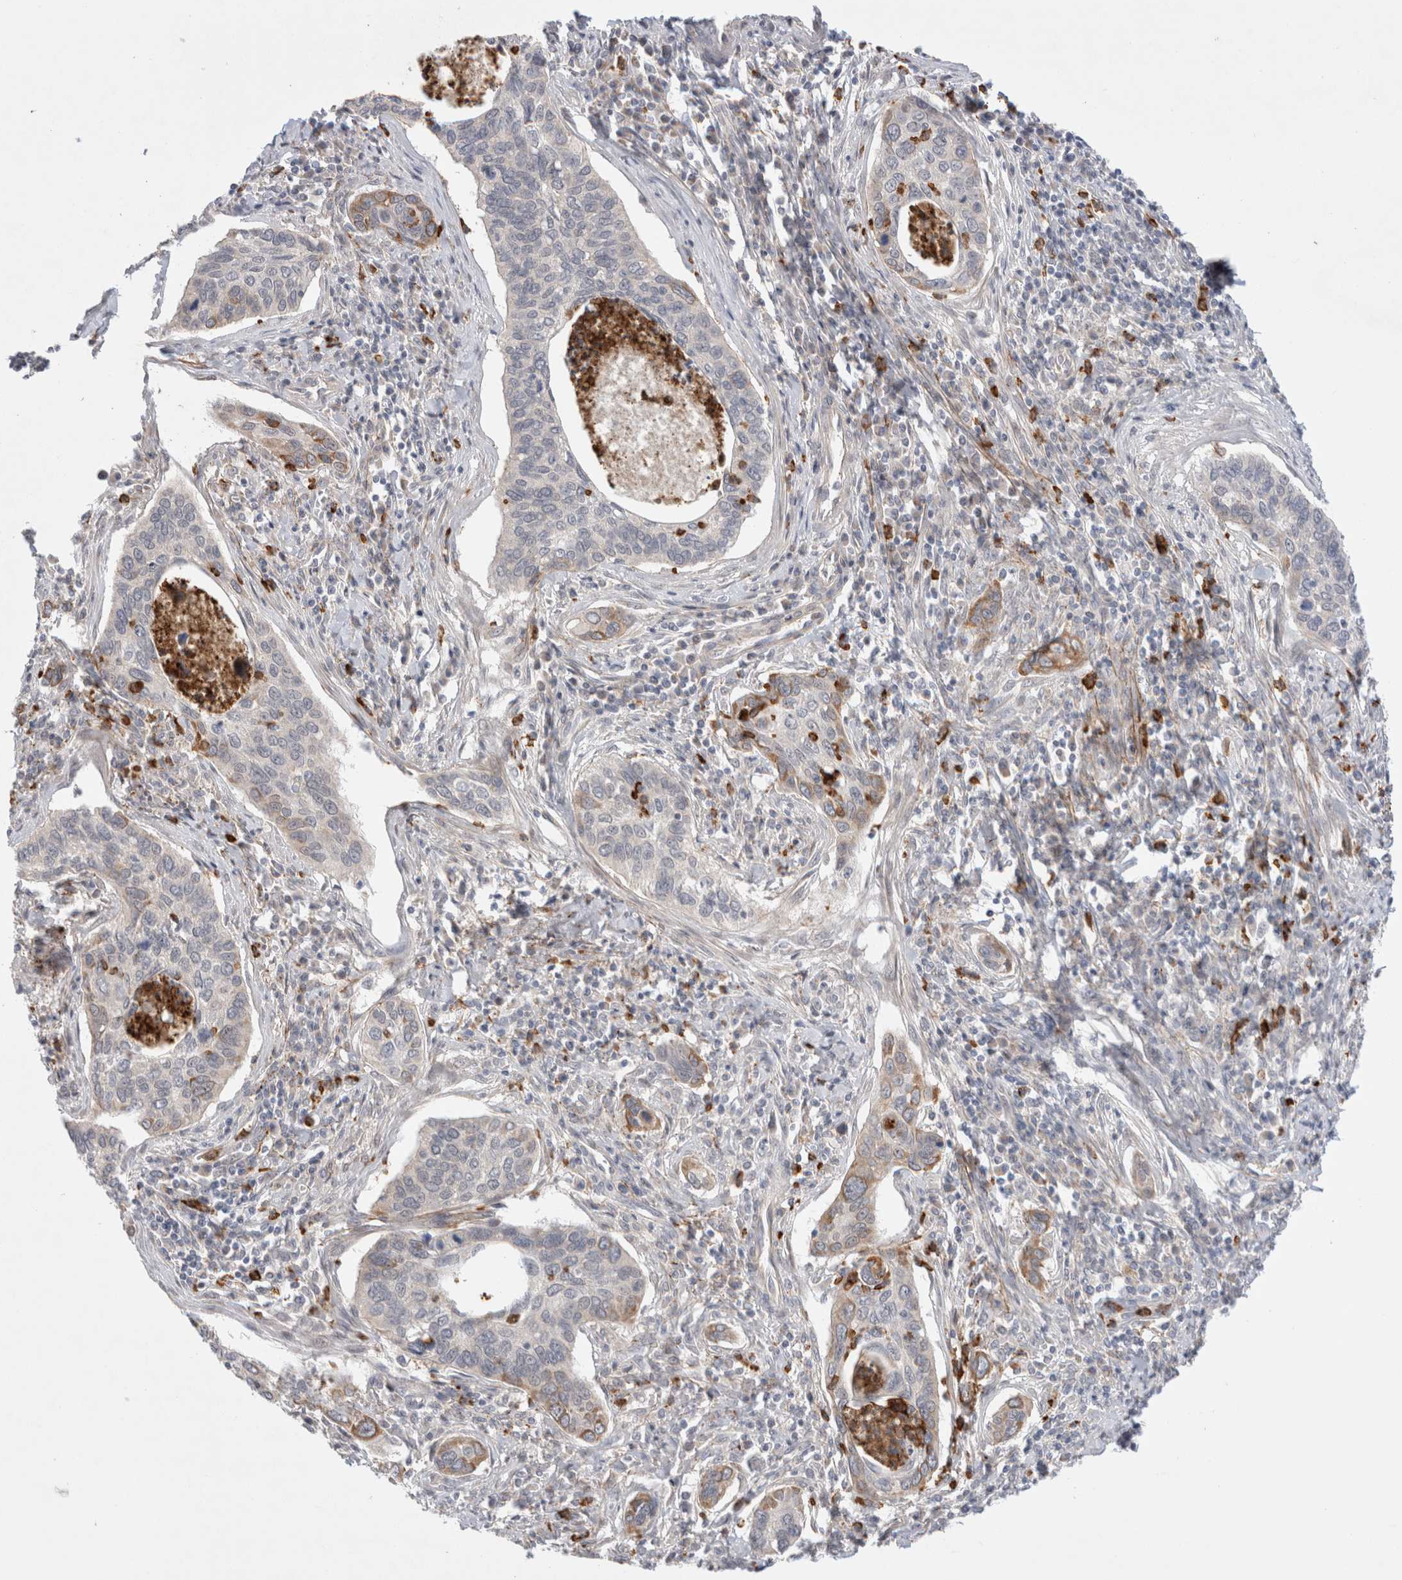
{"staining": {"intensity": "negative", "quantity": "none", "location": "none"}, "tissue": "cervical cancer", "cell_type": "Tumor cells", "image_type": "cancer", "snomed": [{"axis": "morphology", "description": "Squamous cell carcinoma, NOS"}, {"axis": "topography", "description": "Cervix"}], "caption": "DAB (3,3'-diaminobenzidine) immunohistochemical staining of cervical cancer (squamous cell carcinoma) exhibits no significant staining in tumor cells. (DAB (3,3'-diaminobenzidine) immunohistochemistry, high magnification).", "gene": "GSDMB", "patient": {"sex": "female", "age": 53}}